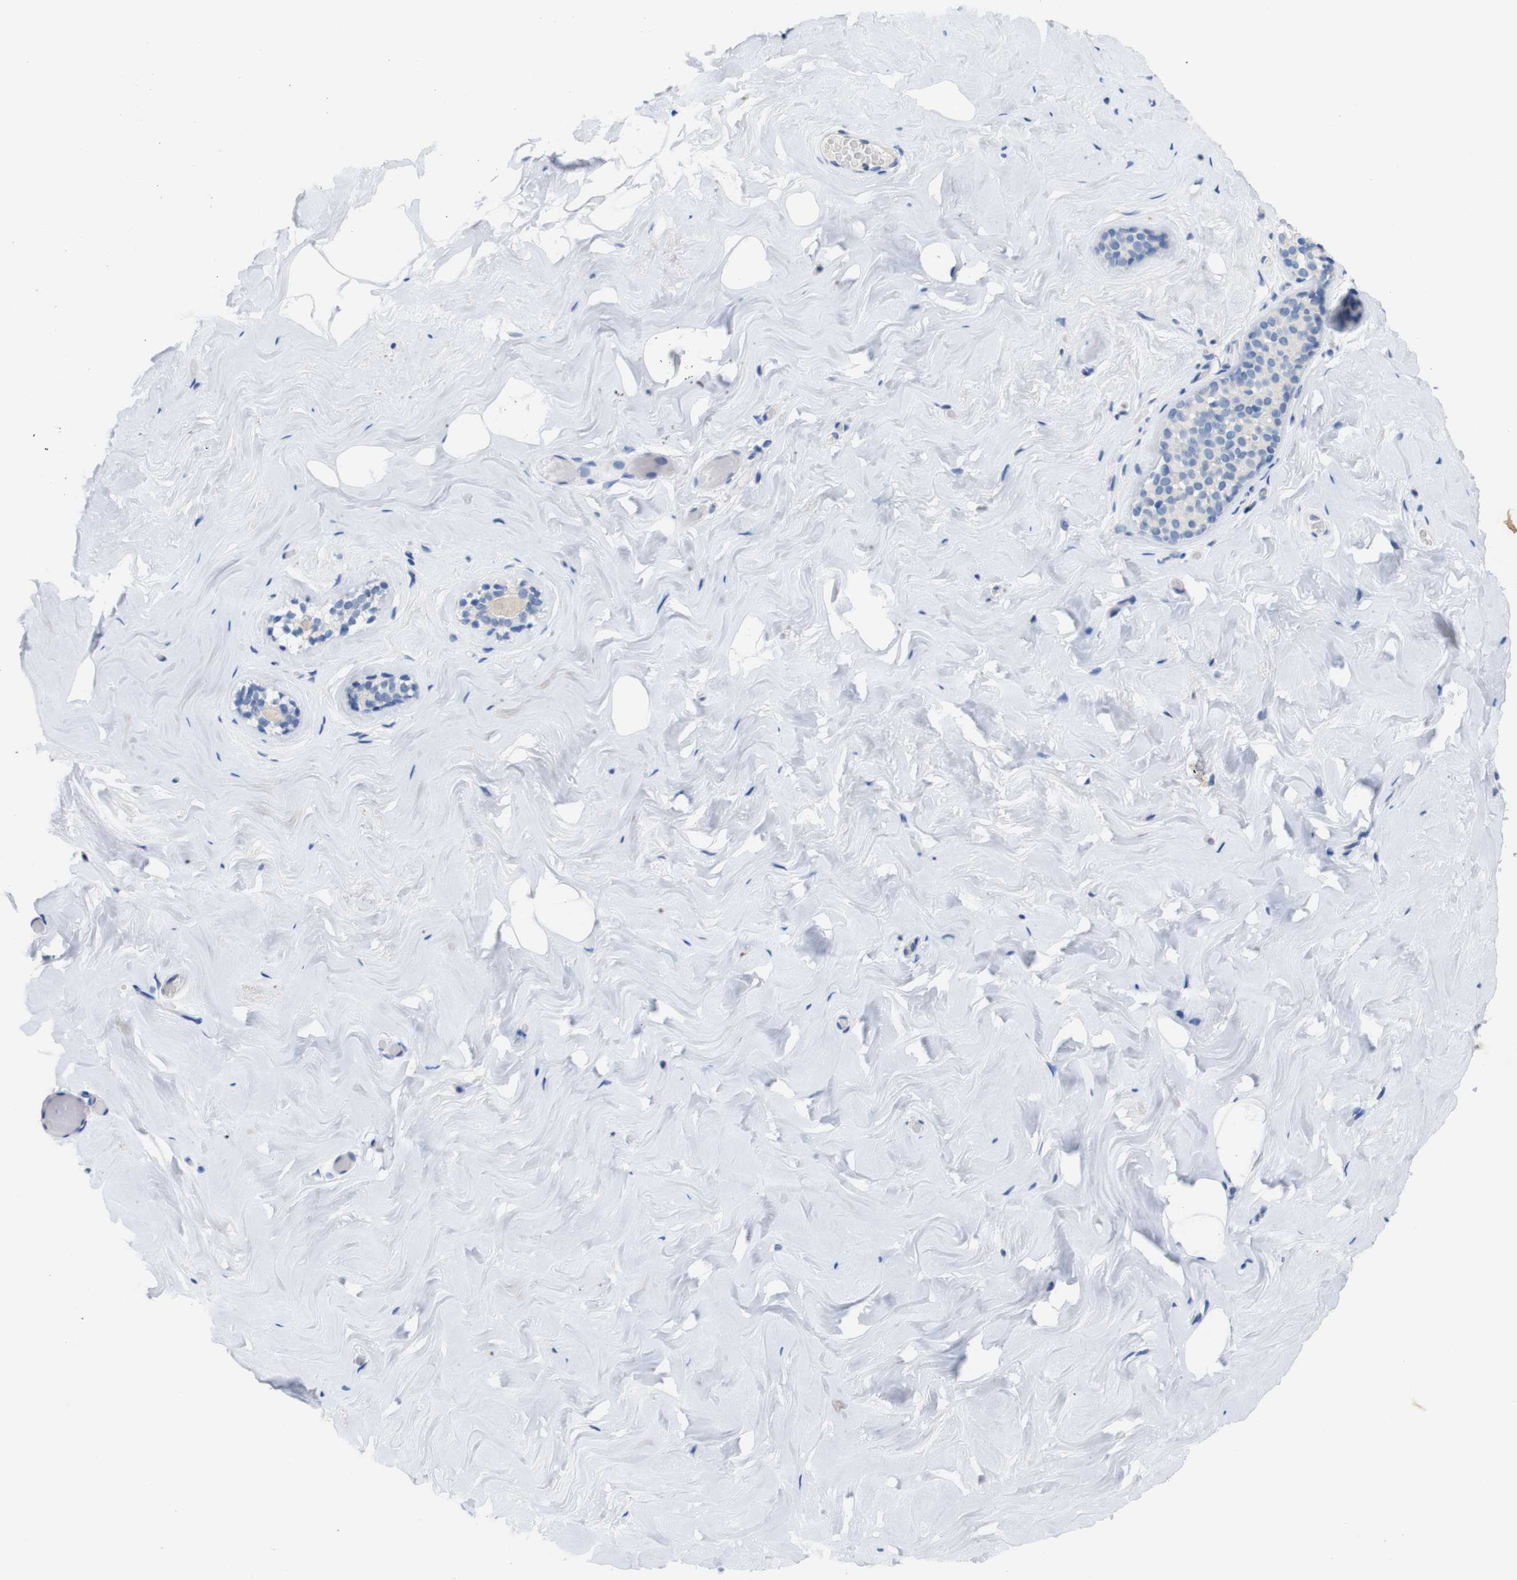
{"staining": {"intensity": "negative", "quantity": "none", "location": "none"}, "tissue": "breast", "cell_type": "Adipocytes", "image_type": "normal", "snomed": [{"axis": "morphology", "description": "Normal tissue, NOS"}, {"axis": "topography", "description": "Breast"}], "caption": "Image shows no significant protein positivity in adipocytes of benign breast.", "gene": "ITGA5", "patient": {"sex": "female", "age": 75}}